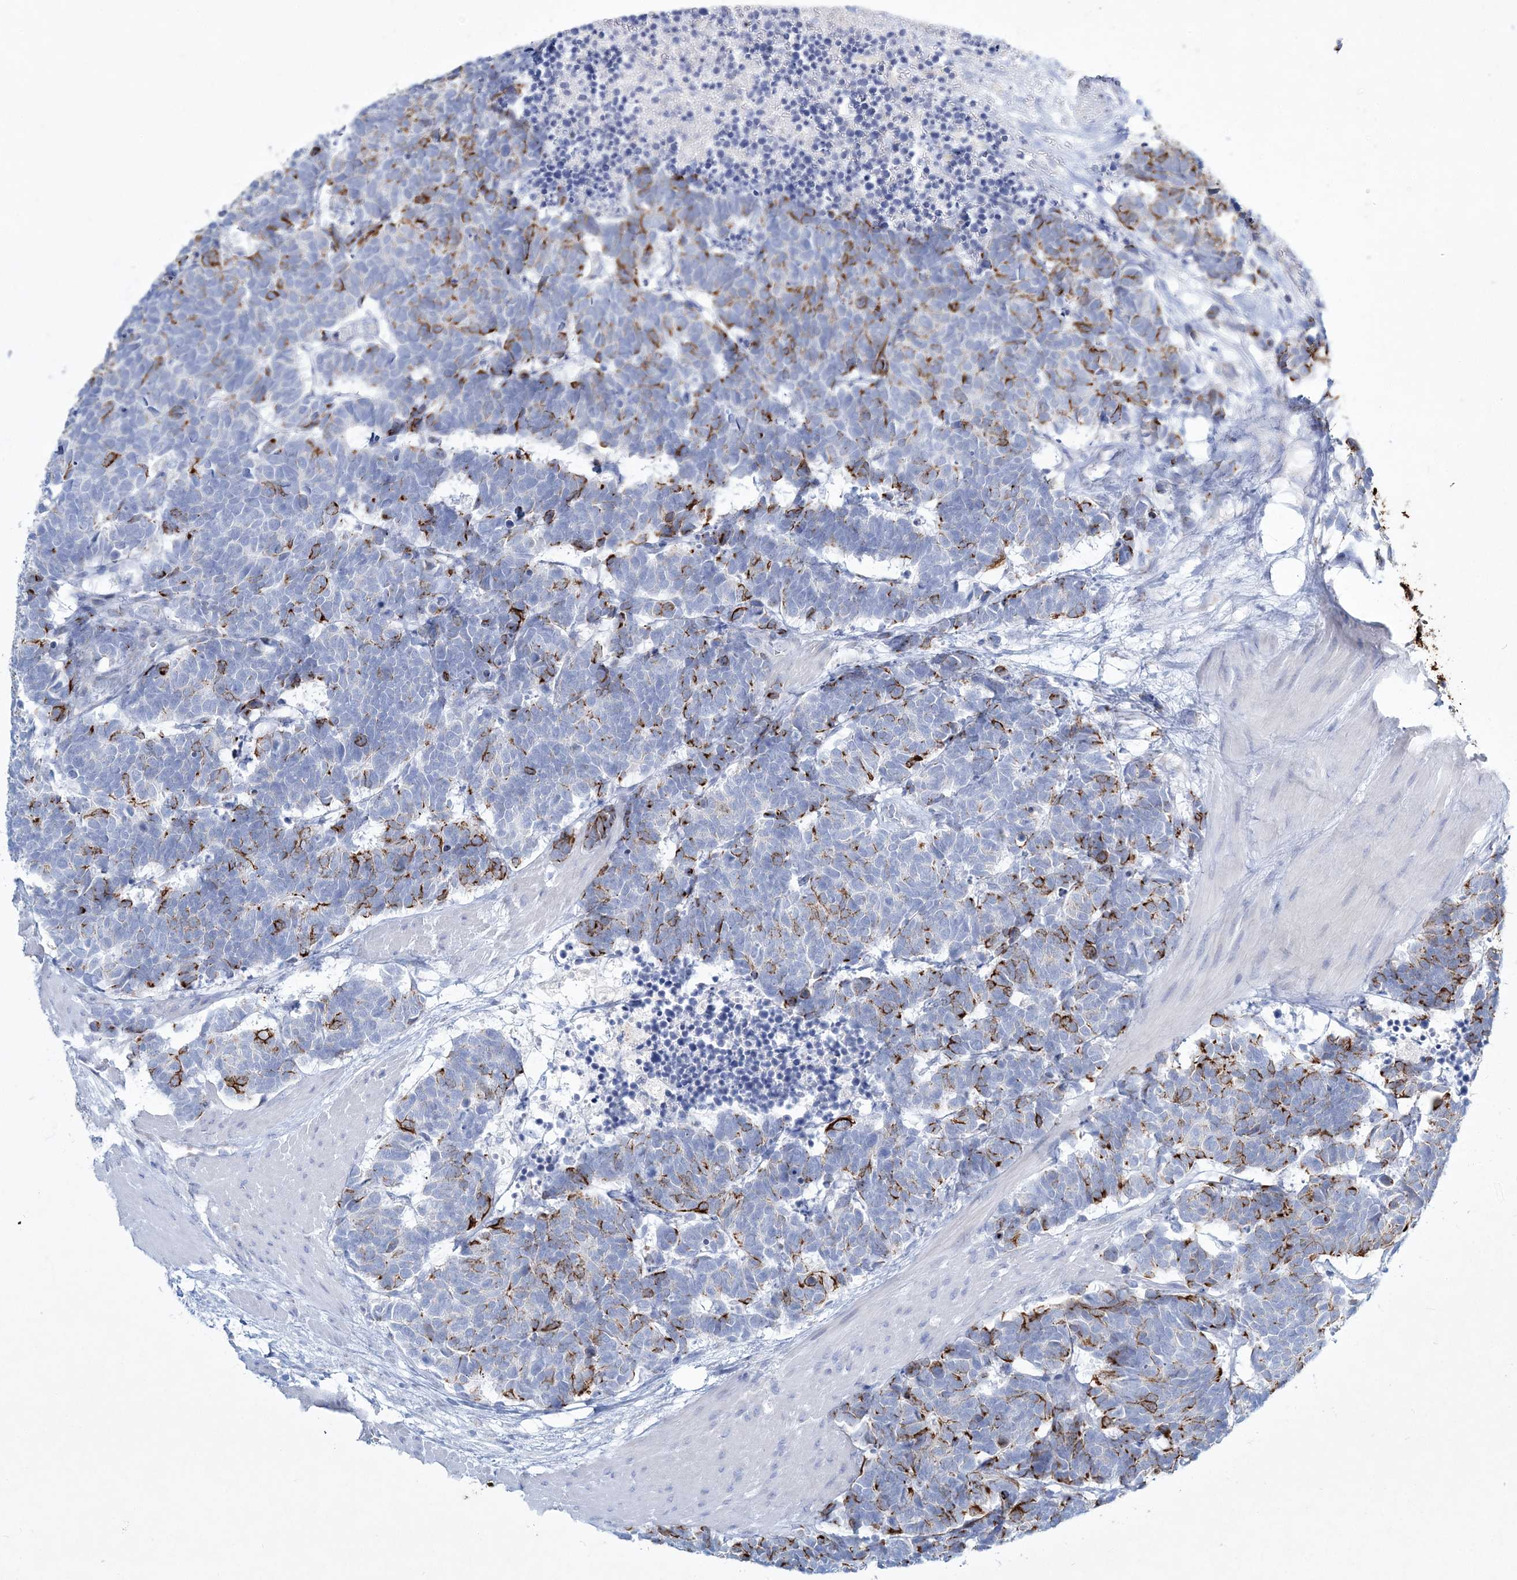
{"staining": {"intensity": "moderate", "quantity": "25%-75%", "location": "cytoplasmic/membranous"}, "tissue": "carcinoid", "cell_type": "Tumor cells", "image_type": "cancer", "snomed": [{"axis": "morphology", "description": "Carcinoma, NOS"}, {"axis": "morphology", "description": "Carcinoid, malignant, NOS"}, {"axis": "topography", "description": "Urinary bladder"}], "caption": "Carcinoid tissue reveals moderate cytoplasmic/membranous staining in approximately 25%-75% of tumor cells", "gene": "ADGRL1", "patient": {"sex": "male", "age": 57}}